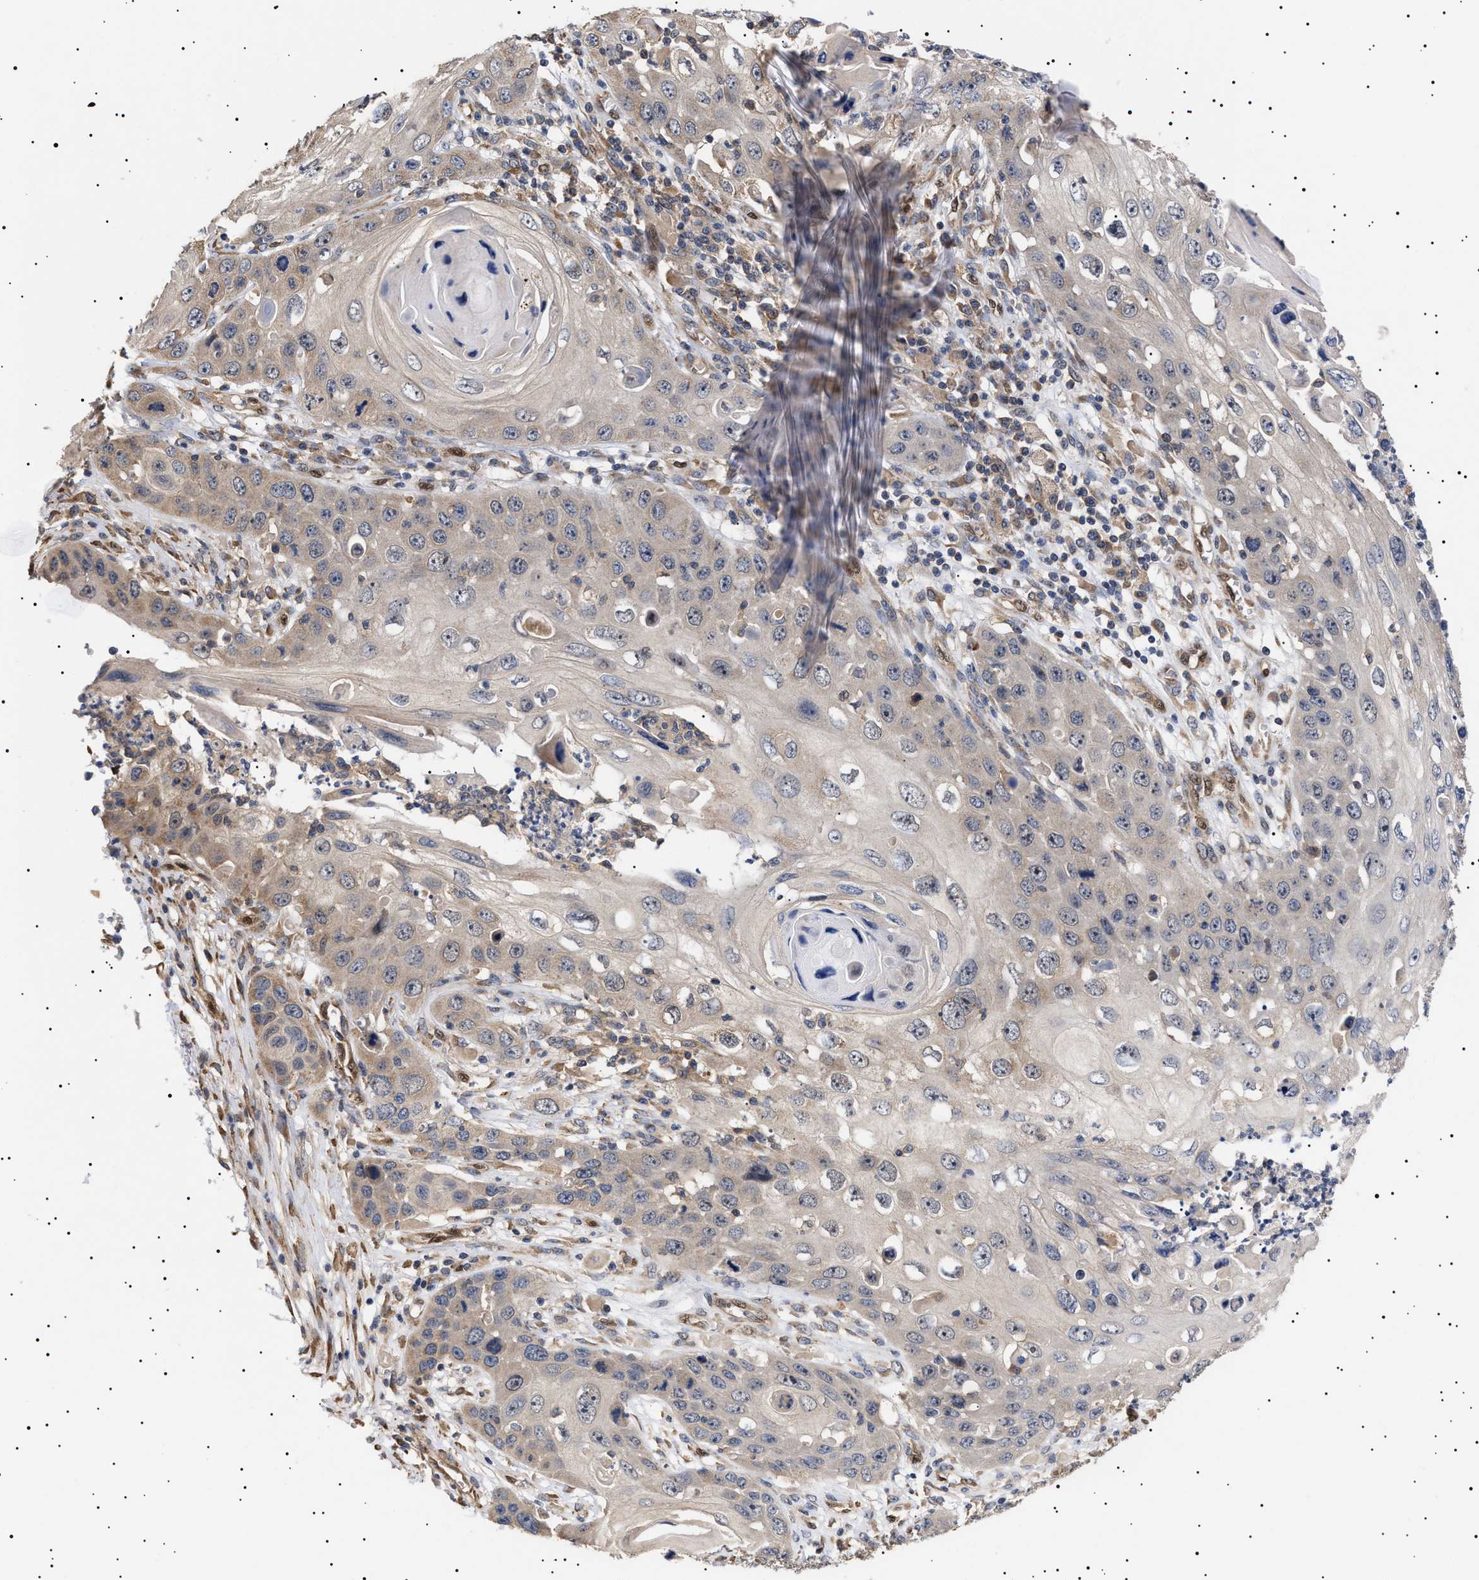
{"staining": {"intensity": "weak", "quantity": "<25%", "location": "cytoplasmic/membranous"}, "tissue": "skin cancer", "cell_type": "Tumor cells", "image_type": "cancer", "snomed": [{"axis": "morphology", "description": "Squamous cell carcinoma, NOS"}, {"axis": "topography", "description": "Skin"}], "caption": "There is no significant expression in tumor cells of squamous cell carcinoma (skin).", "gene": "KRBA1", "patient": {"sex": "male", "age": 55}}